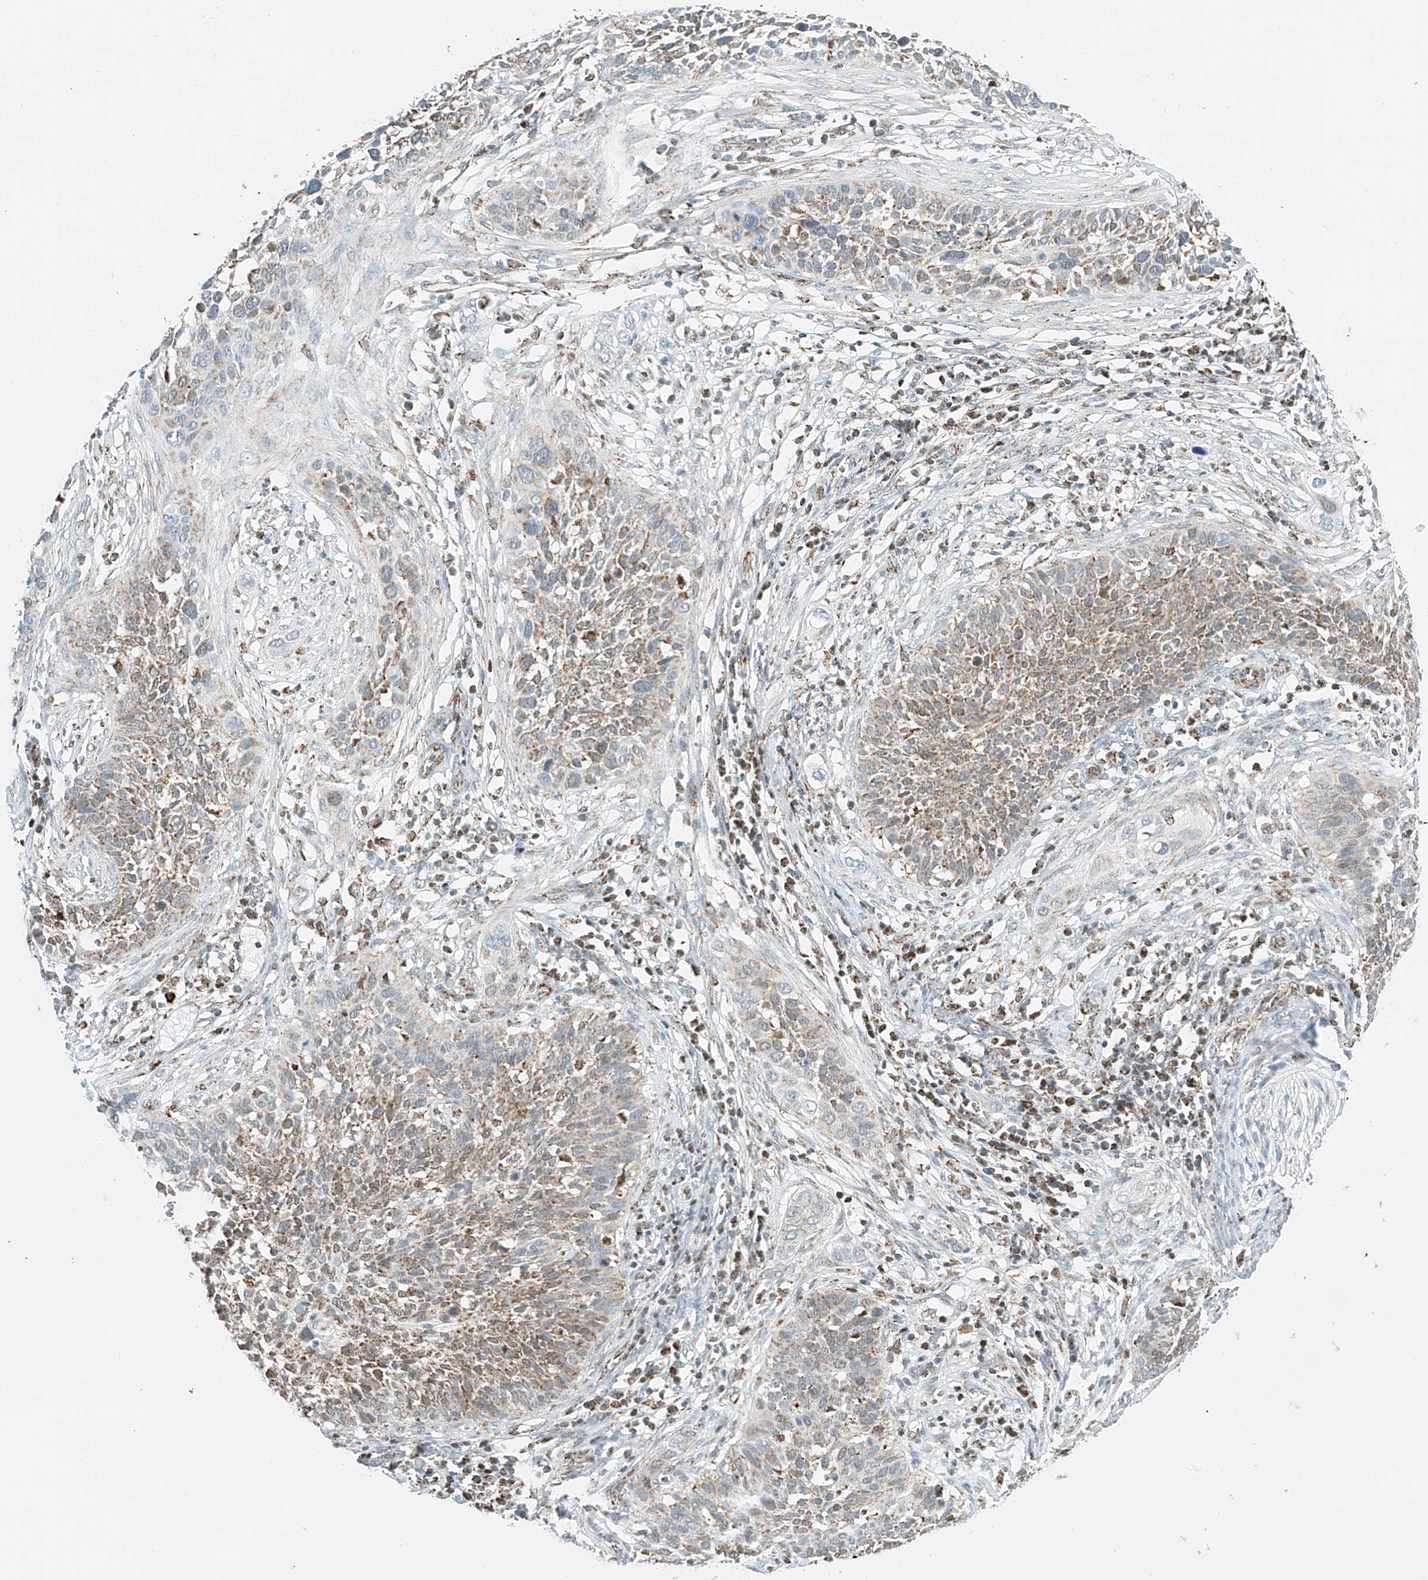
{"staining": {"intensity": "weak", "quantity": "25%-75%", "location": "cytoplasmic/membranous"}, "tissue": "cervical cancer", "cell_type": "Tumor cells", "image_type": "cancer", "snomed": [{"axis": "morphology", "description": "Squamous cell carcinoma, NOS"}, {"axis": "topography", "description": "Cervix"}], "caption": "This is an image of immunohistochemistry staining of cervical cancer (squamous cell carcinoma), which shows weak positivity in the cytoplasmic/membranous of tumor cells.", "gene": "PPA2", "patient": {"sex": "female", "age": 34}}